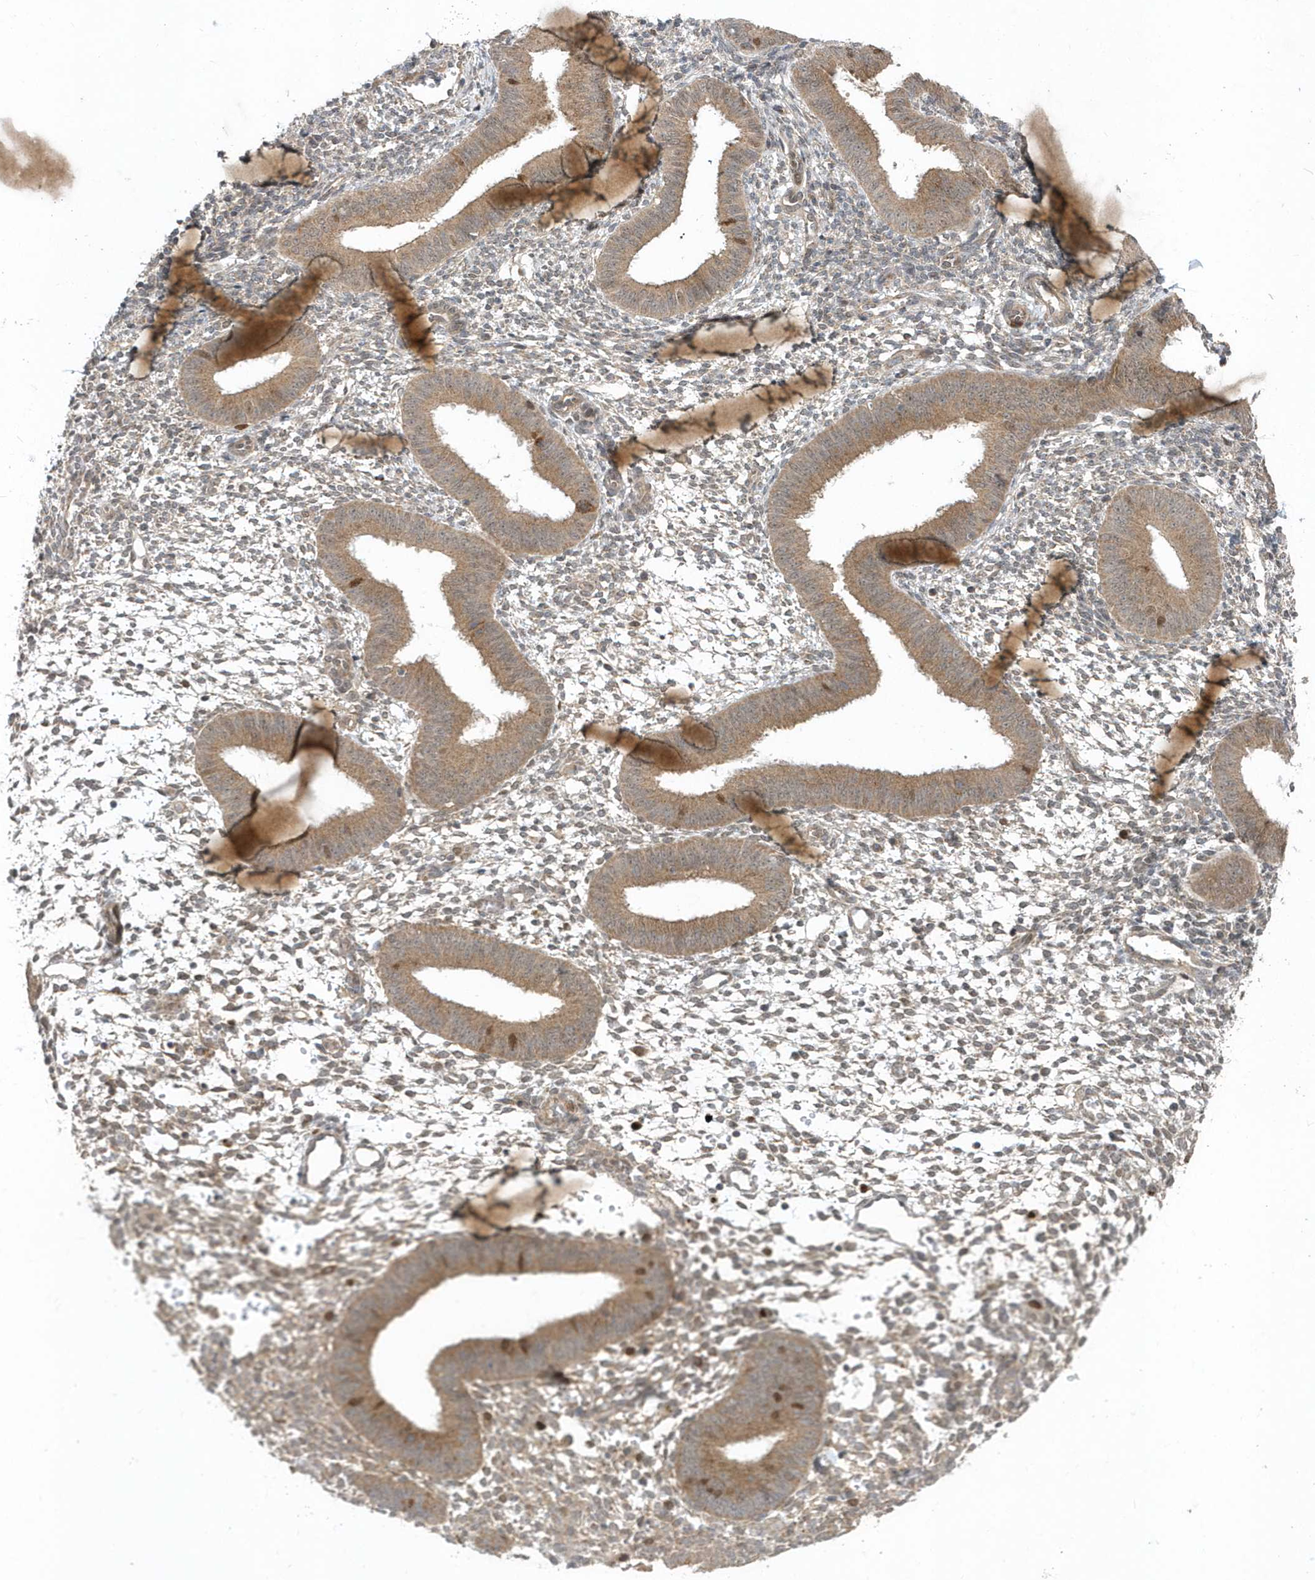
{"staining": {"intensity": "weak", "quantity": "<25%", "location": "cytoplasmic/membranous,nuclear"}, "tissue": "endometrium", "cell_type": "Cells in endometrial stroma", "image_type": "normal", "snomed": [{"axis": "morphology", "description": "Normal tissue, NOS"}, {"axis": "topography", "description": "Uterus"}, {"axis": "topography", "description": "Endometrium"}], "caption": "Cells in endometrial stroma are negative for protein expression in benign human endometrium.", "gene": "MXI1", "patient": {"sex": "female", "age": 48}}